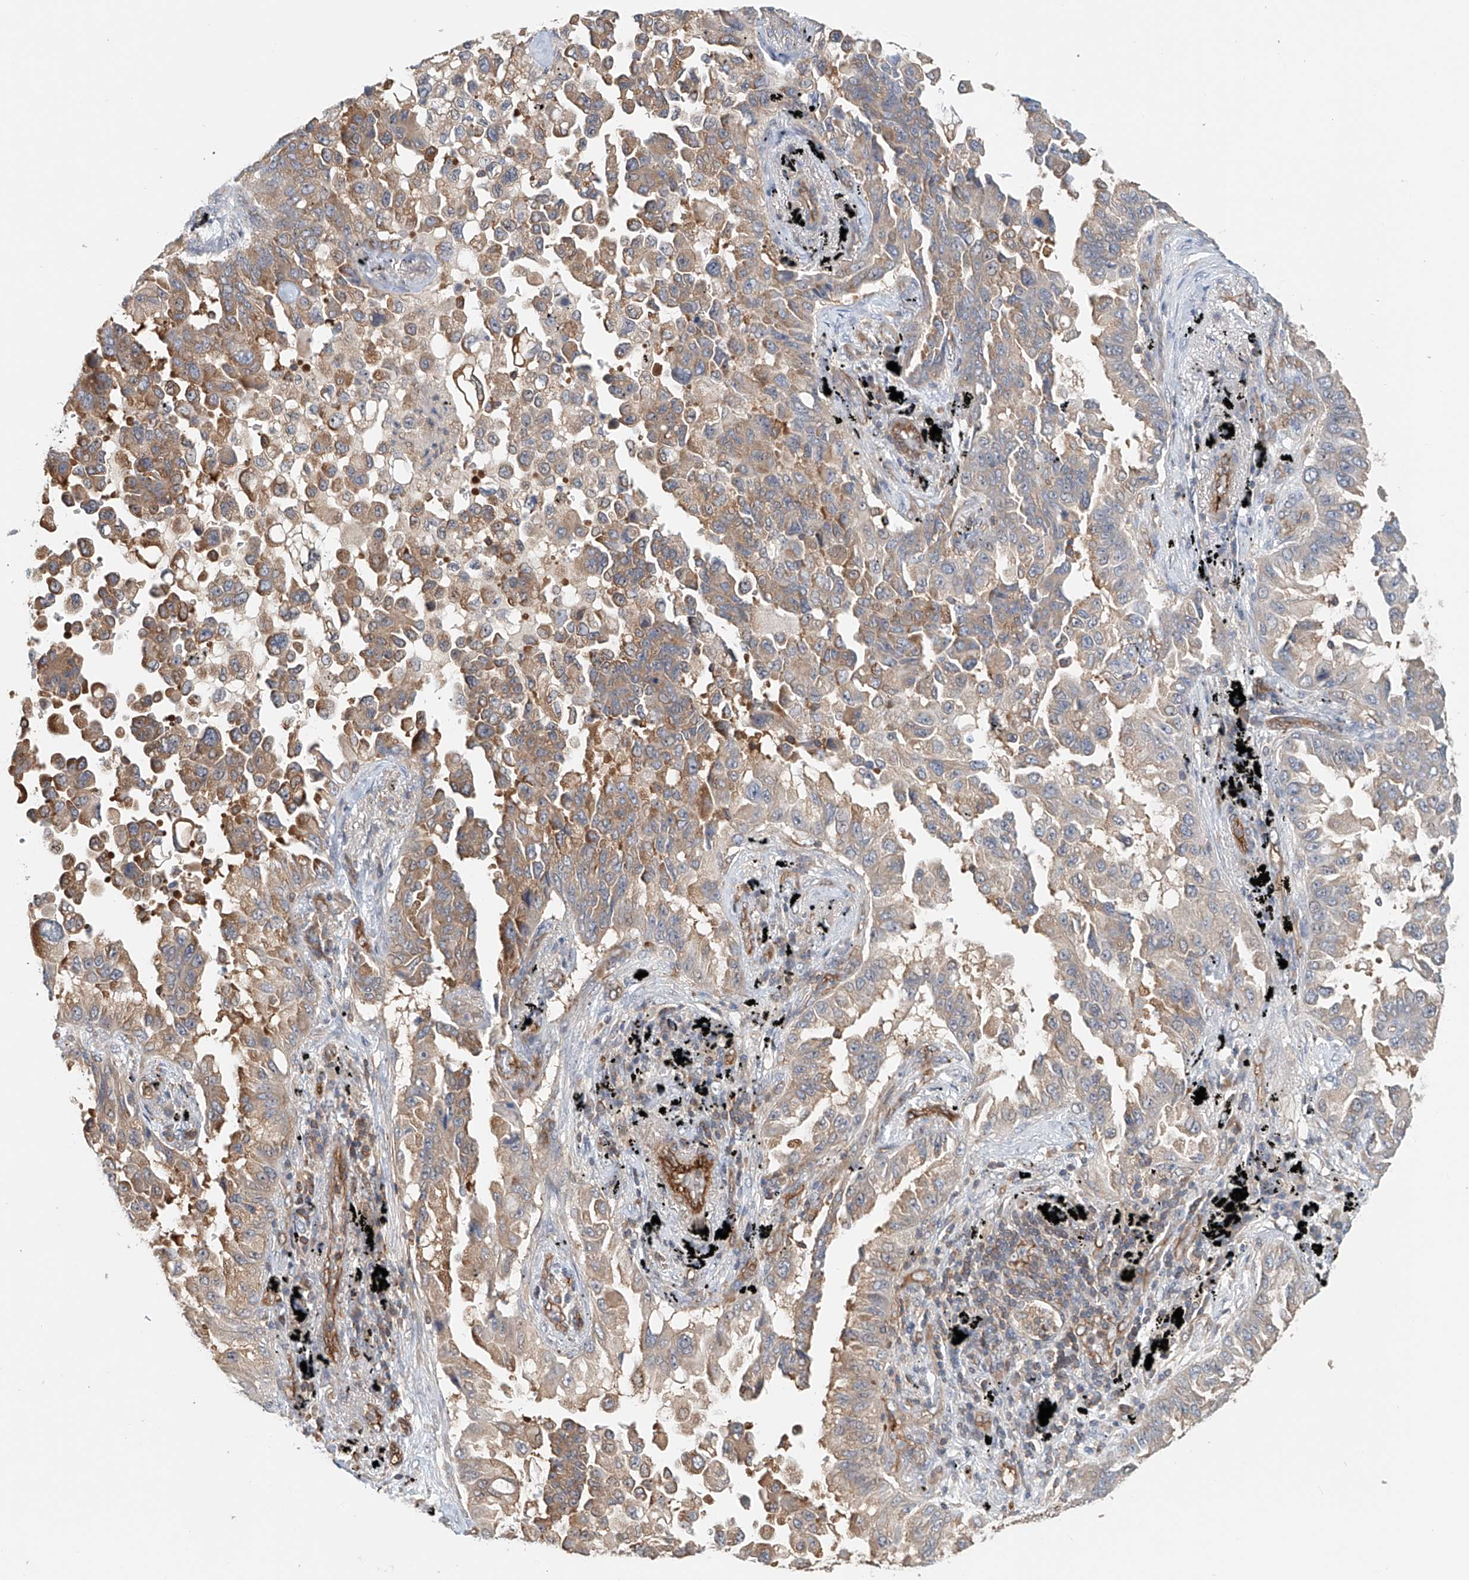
{"staining": {"intensity": "moderate", "quantity": "<25%", "location": "cytoplasmic/membranous"}, "tissue": "lung cancer", "cell_type": "Tumor cells", "image_type": "cancer", "snomed": [{"axis": "morphology", "description": "Adenocarcinoma, NOS"}, {"axis": "topography", "description": "Lung"}], "caption": "Immunohistochemistry of human adenocarcinoma (lung) shows low levels of moderate cytoplasmic/membranous expression in about <25% of tumor cells.", "gene": "FRYL", "patient": {"sex": "female", "age": 67}}